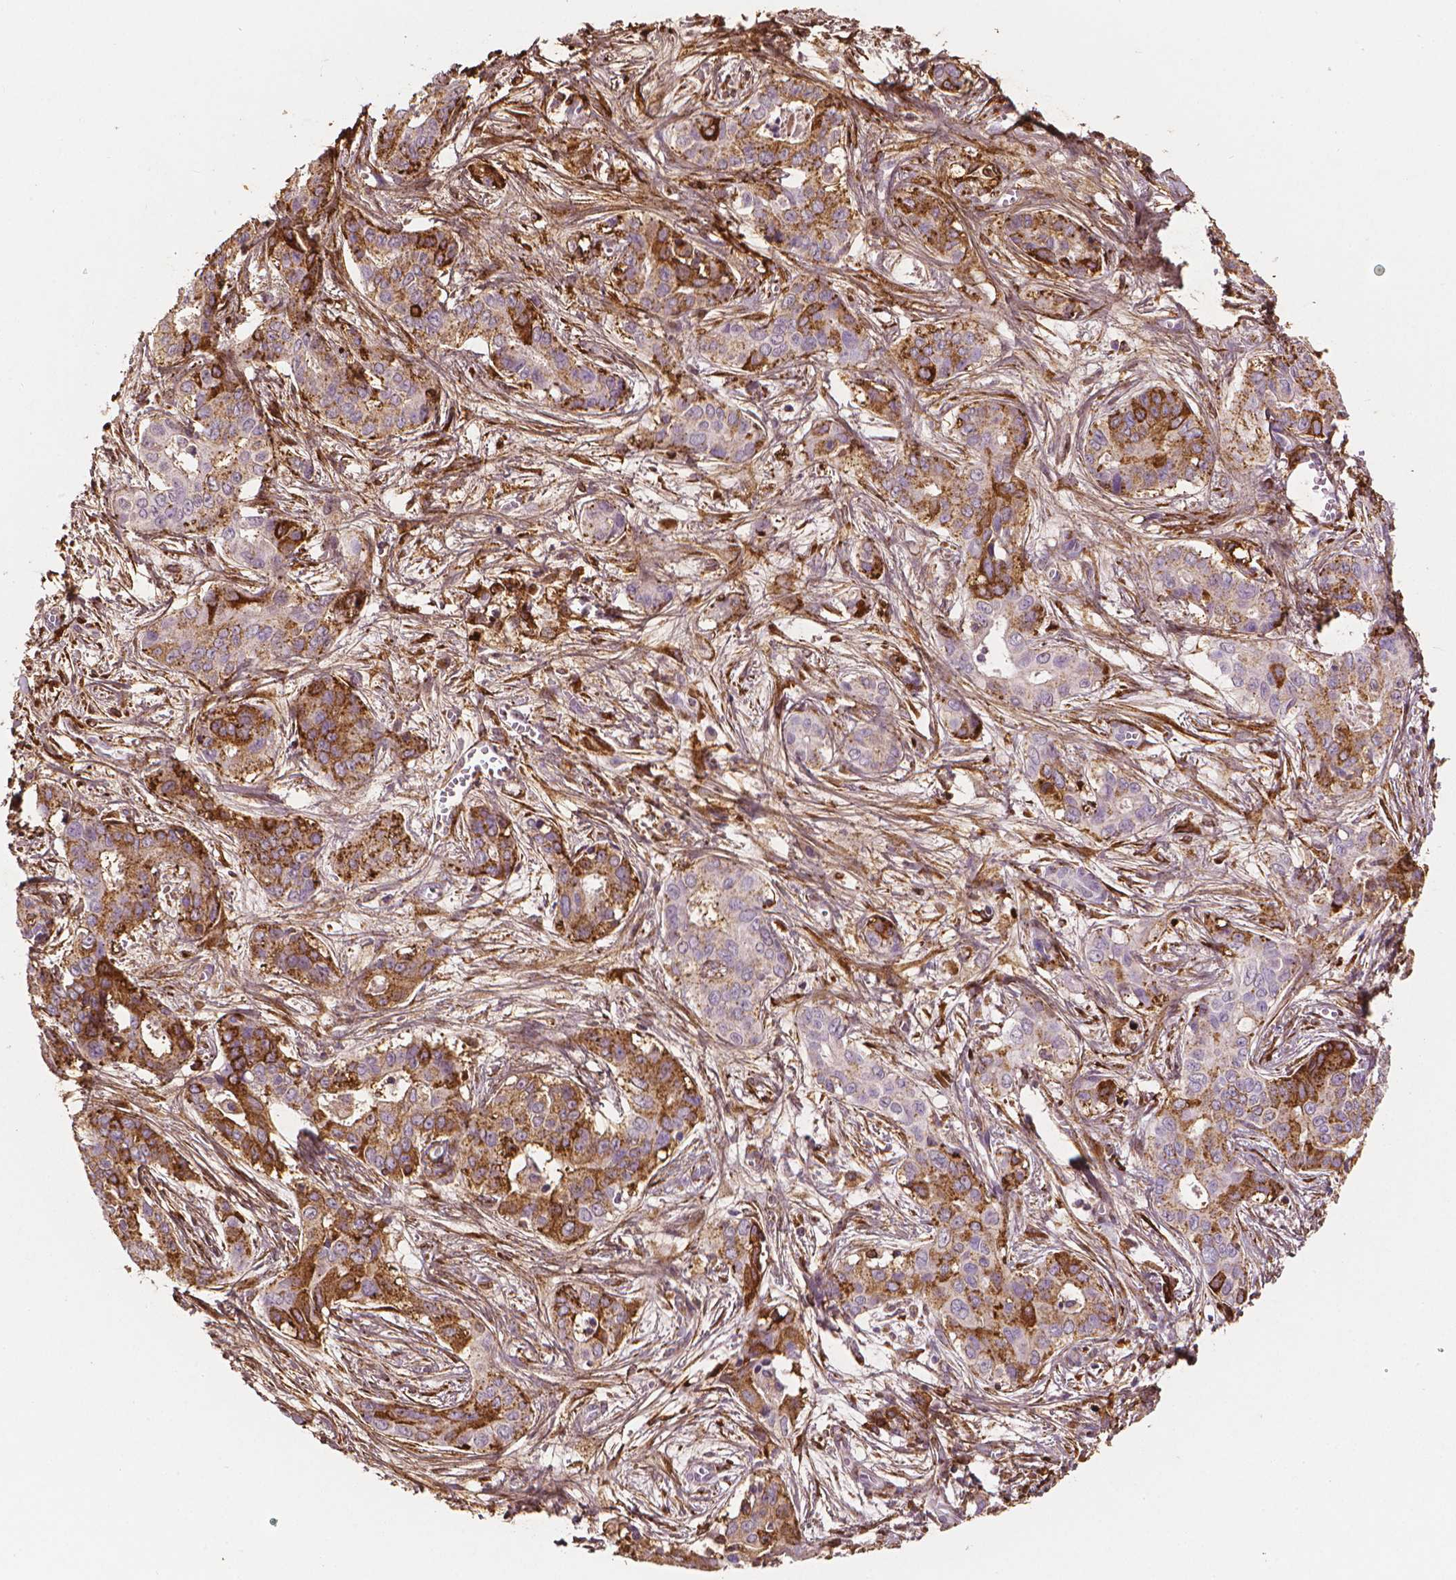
{"staining": {"intensity": "moderate", "quantity": ">75%", "location": "cytoplasmic/membranous"}, "tissue": "liver cancer", "cell_type": "Tumor cells", "image_type": "cancer", "snomed": [{"axis": "morphology", "description": "Cholangiocarcinoma"}, {"axis": "topography", "description": "Liver"}], "caption": "Immunohistochemical staining of human liver cancer demonstrates medium levels of moderate cytoplasmic/membranous staining in about >75% of tumor cells.", "gene": "DCN", "patient": {"sex": "female", "age": 65}}